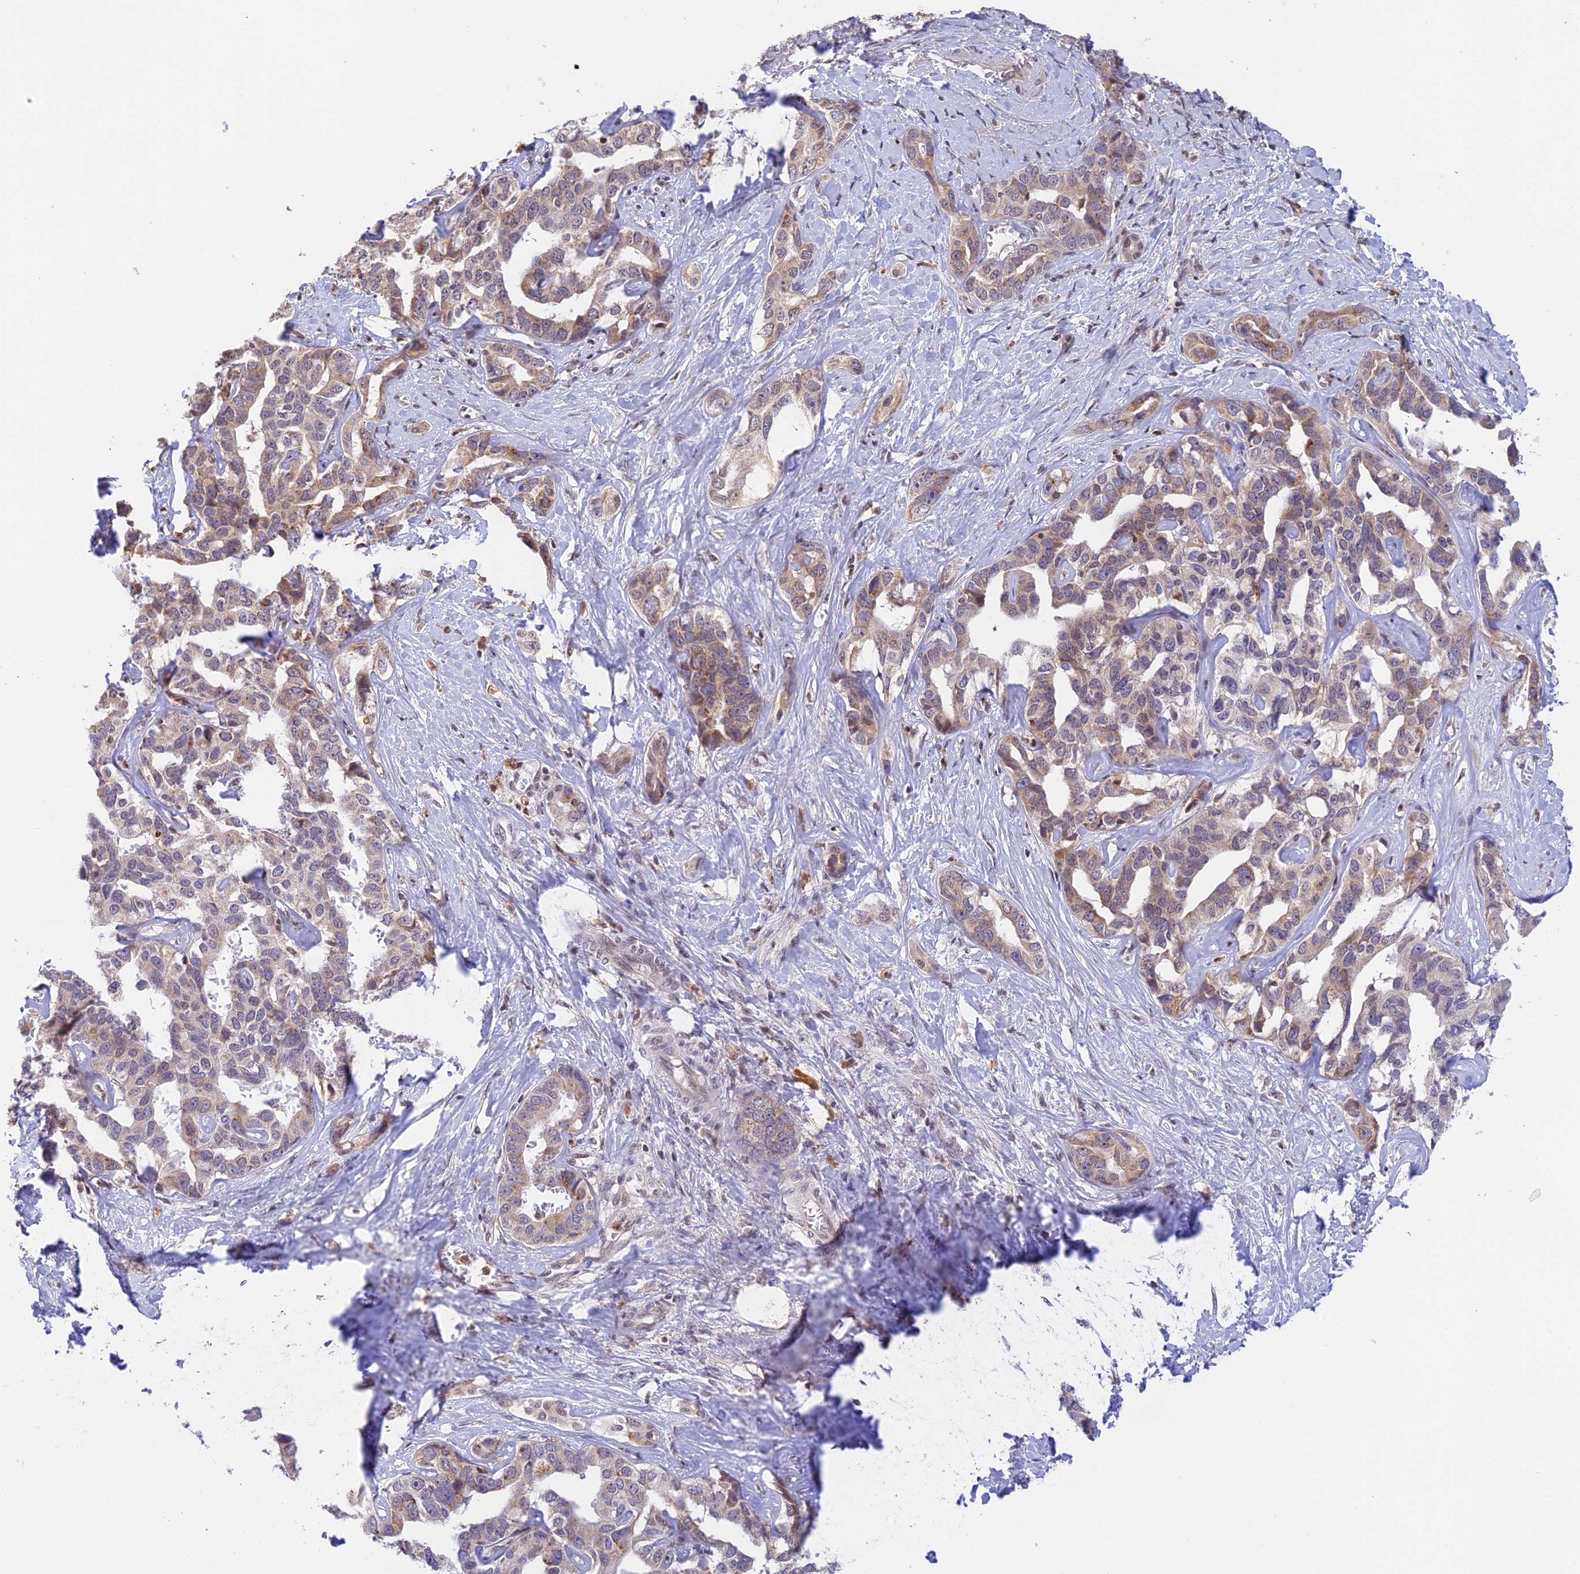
{"staining": {"intensity": "weak", "quantity": "25%-75%", "location": "cytoplasmic/membranous"}, "tissue": "liver cancer", "cell_type": "Tumor cells", "image_type": "cancer", "snomed": [{"axis": "morphology", "description": "Cholangiocarcinoma"}, {"axis": "topography", "description": "Liver"}], "caption": "Protein analysis of liver cholangiocarcinoma tissue shows weak cytoplasmic/membranous expression in about 25%-75% of tumor cells.", "gene": "PEX16", "patient": {"sex": "male", "age": 59}}